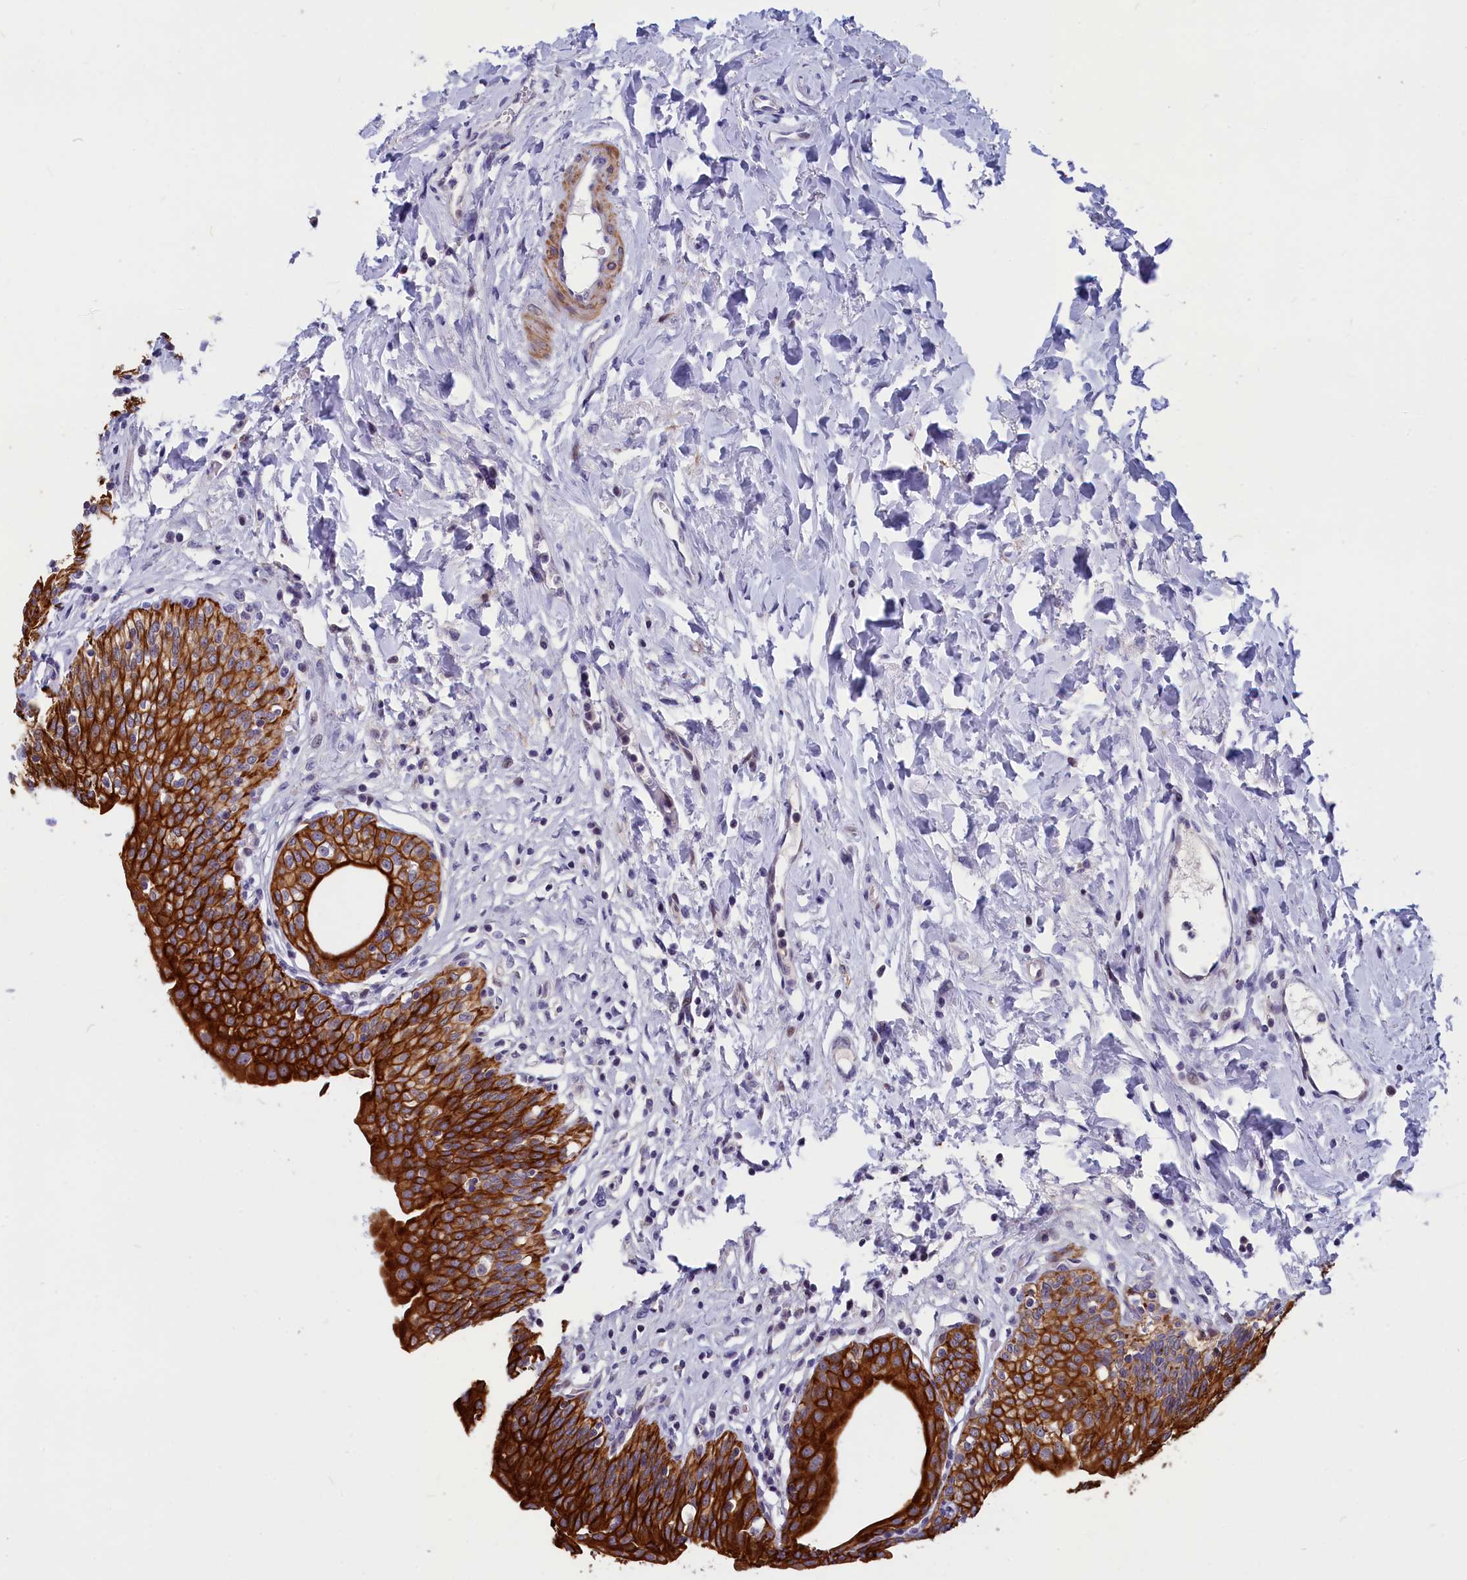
{"staining": {"intensity": "strong", "quantity": ">75%", "location": "cytoplasmic/membranous"}, "tissue": "urinary bladder", "cell_type": "Urothelial cells", "image_type": "normal", "snomed": [{"axis": "morphology", "description": "Normal tissue, NOS"}, {"axis": "topography", "description": "Urinary bladder"}], "caption": "This image displays unremarkable urinary bladder stained with immunohistochemistry (IHC) to label a protein in brown. The cytoplasmic/membranous of urothelial cells show strong positivity for the protein. Nuclei are counter-stained blue.", "gene": "ANKRD34B", "patient": {"sex": "male", "age": 83}}